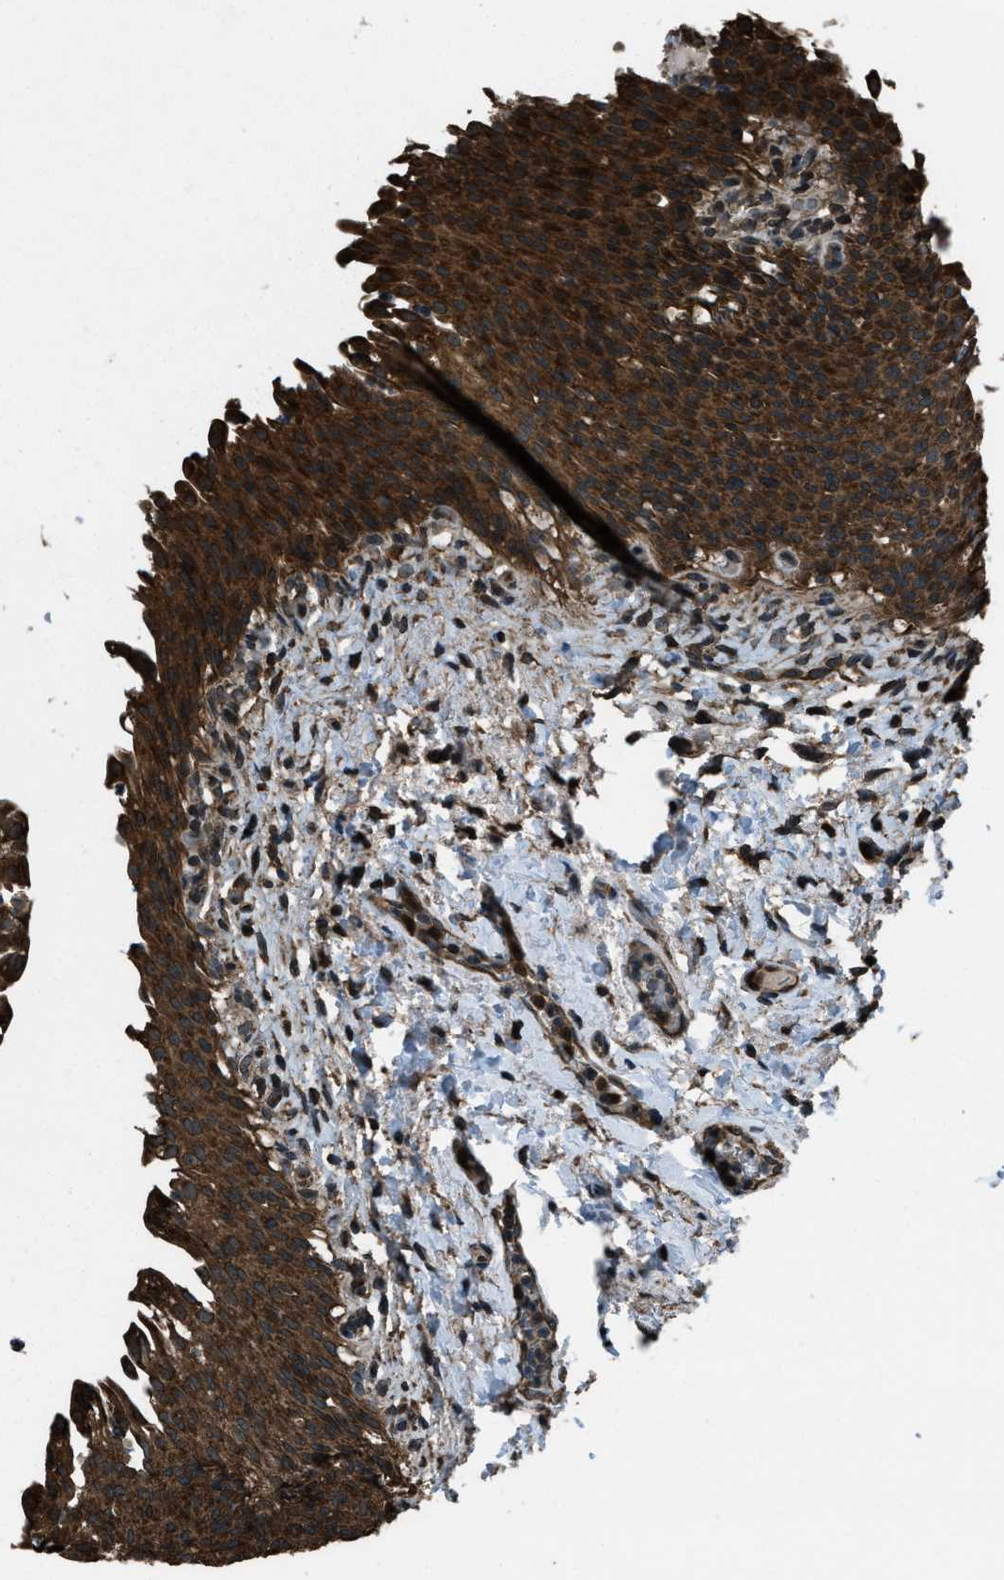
{"staining": {"intensity": "strong", "quantity": ">75%", "location": "cytoplasmic/membranous"}, "tissue": "urinary bladder", "cell_type": "Urothelial cells", "image_type": "normal", "snomed": [{"axis": "morphology", "description": "Normal tissue, NOS"}, {"axis": "topography", "description": "Urinary bladder"}], "caption": "Immunohistochemical staining of benign human urinary bladder shows >75% levels of strong cytoplasmic/membranous protein expression in about >75% of urothelial cells. The staining was performed using DAB (3,3'-diaminobenzidine), with brown indicating positive protein expression. Nuclei are stained blue with hematoxylin.", "gene": "TRIM4", "patient": {"sex": "female", "age": 60}}